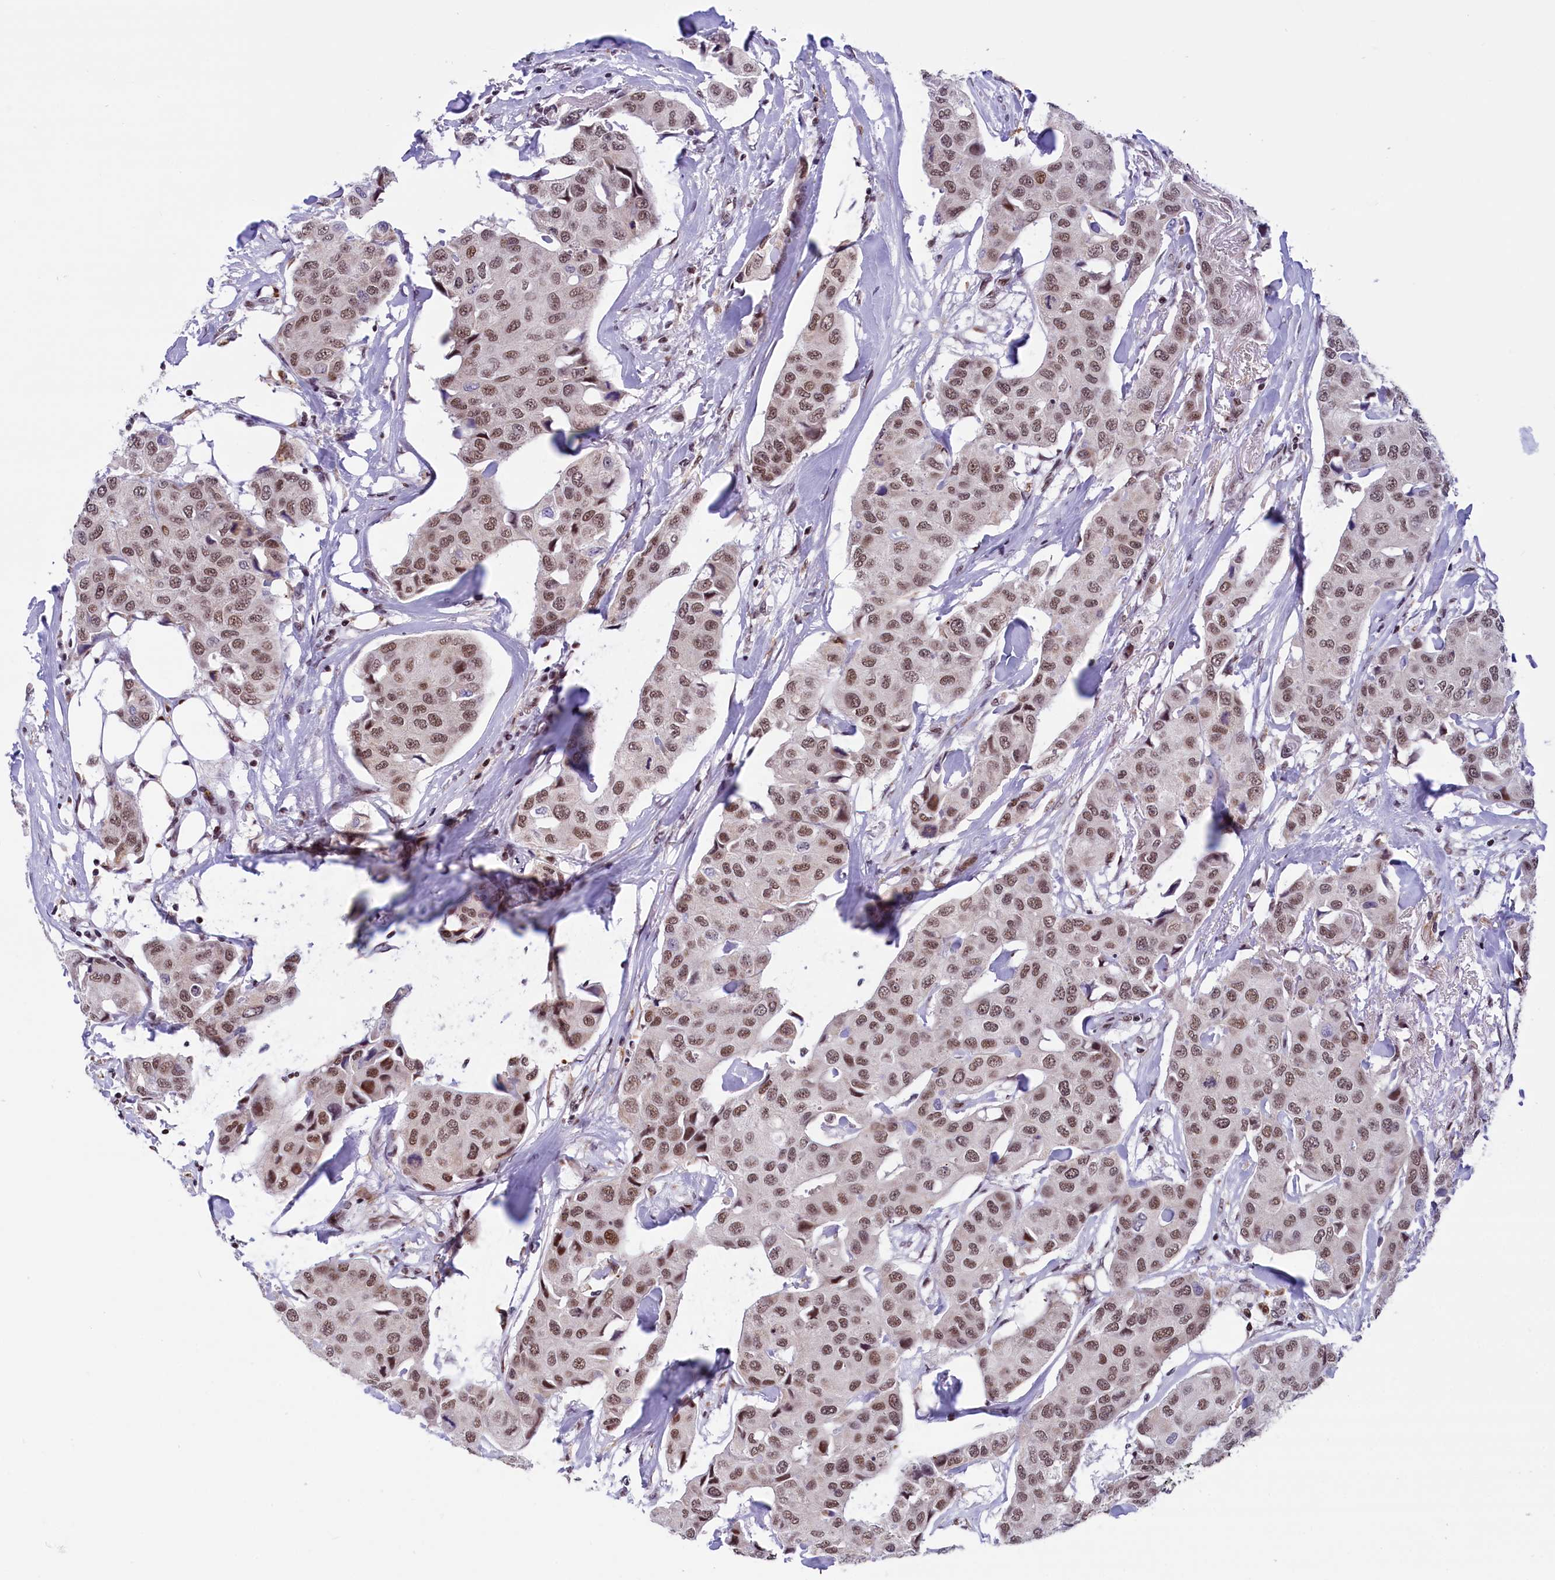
{"staining": {"intensity": "moderate", "quantity": ">75%", "location": "nuclear"}, "tissue": "breast cancer", "cell_type": "Tumor cells", "image_type": "cancer", "snomed": [{"axis": "morphology", "description": "Duct carcinoma"}, {"axis": "topography", "description": "Breast"}], "caption": "An immunohistochemistry (IHC) photomicrograph of neoplastic tissue is shown. Protein staining in brown labels moderate nuclear positivity in breast intraductal carcinoma within tumor cells.", "gene": "CDYL2", "patient": {"sex": "female", "age": 80}}